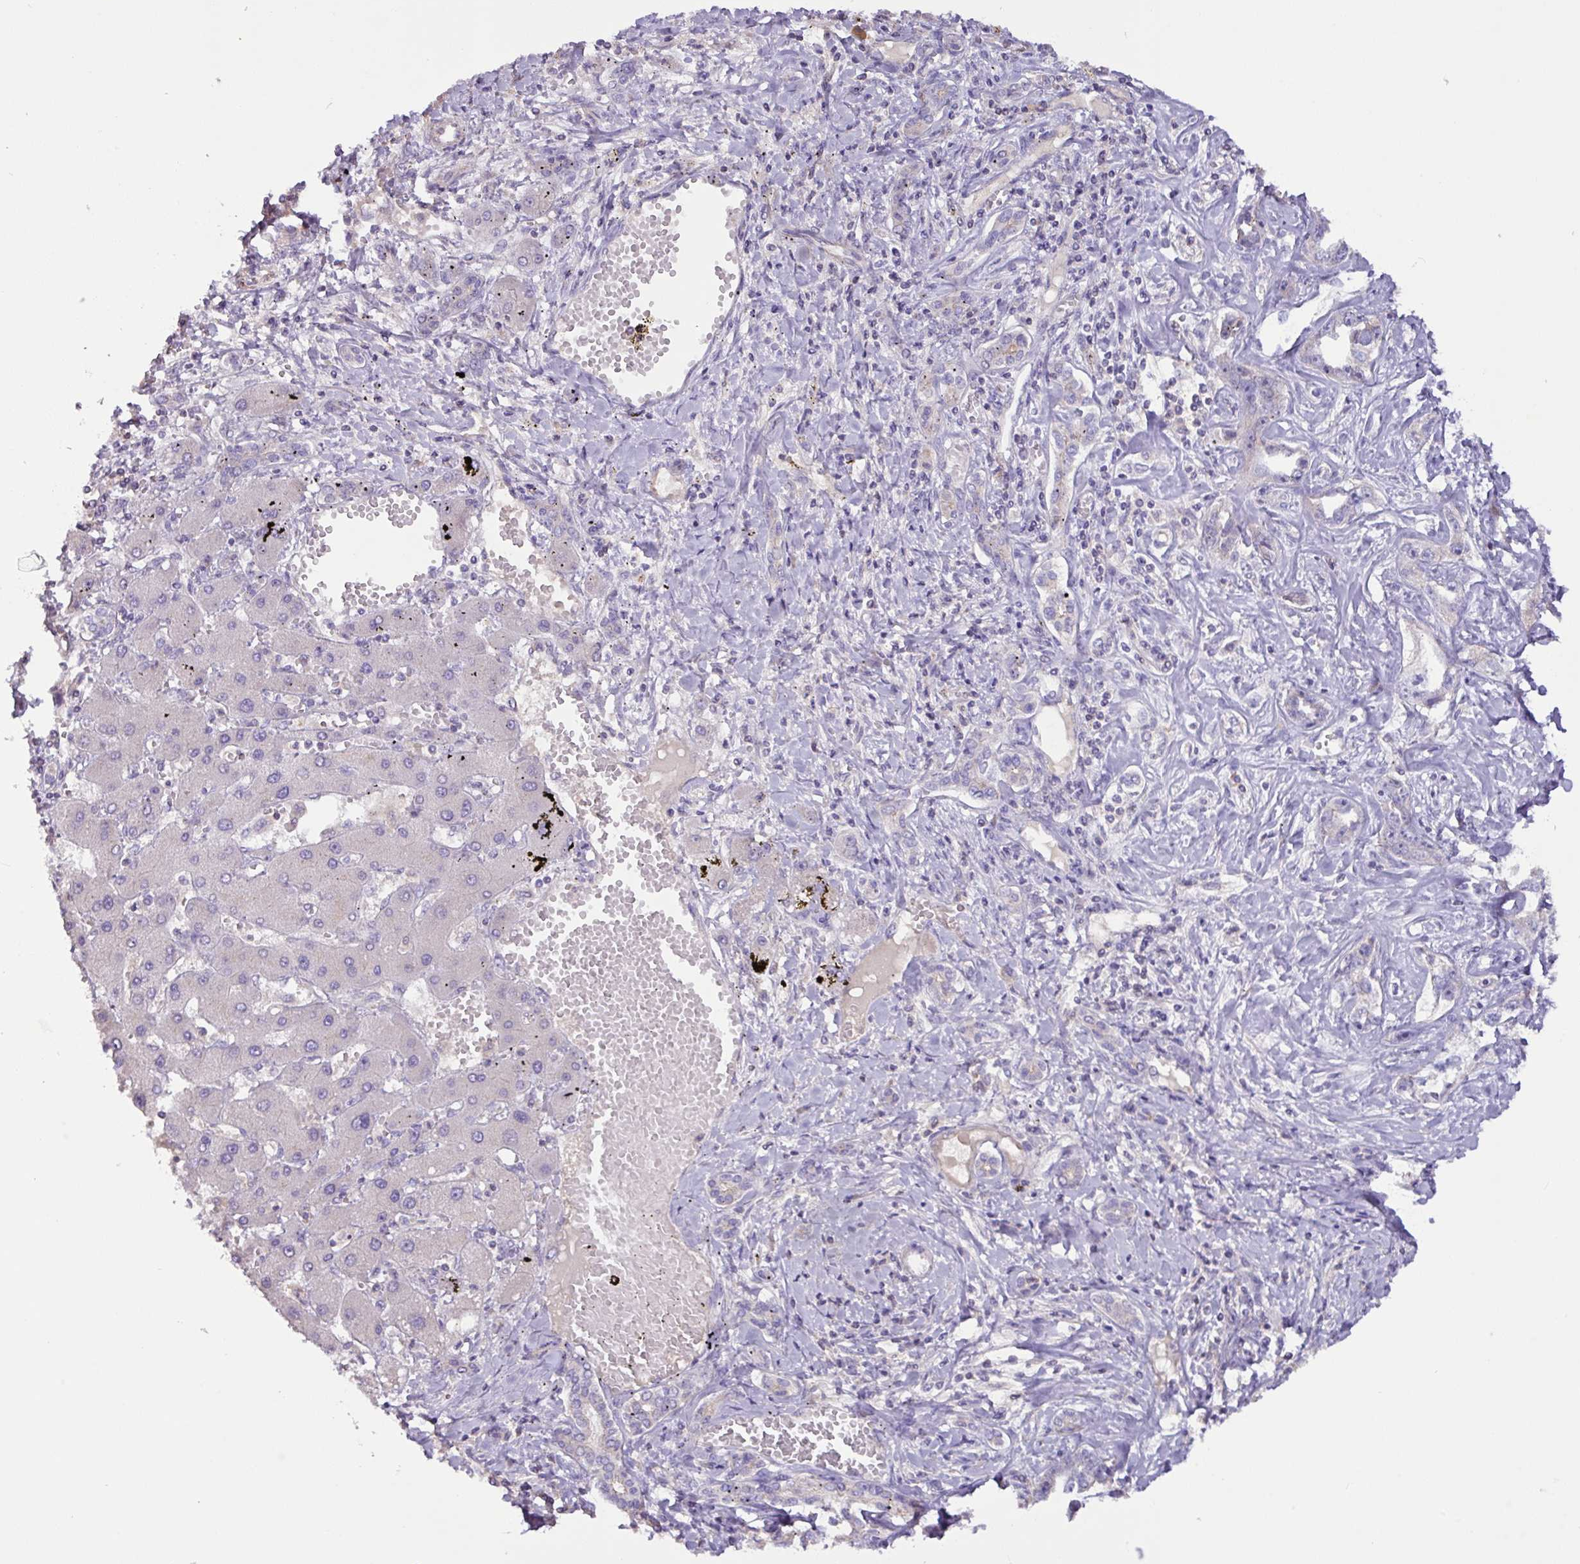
{"staining": {"intensity": "negative", "quantity": "none", "location": "none"}, "tissue": "liver cancer", "cell_type": "Tumor cells", "image_type": "cancer", "snomed": [{"axis": "morphology", "description": "Cholangiocarcinoma"}, {"axis": "topography", "description": "Liver"}], "caption": "Image shows no significant protein positivity in tumor cells of liver cancer.", "gene": "AGR3", "patient": {"sex": "male", "age": 59}}